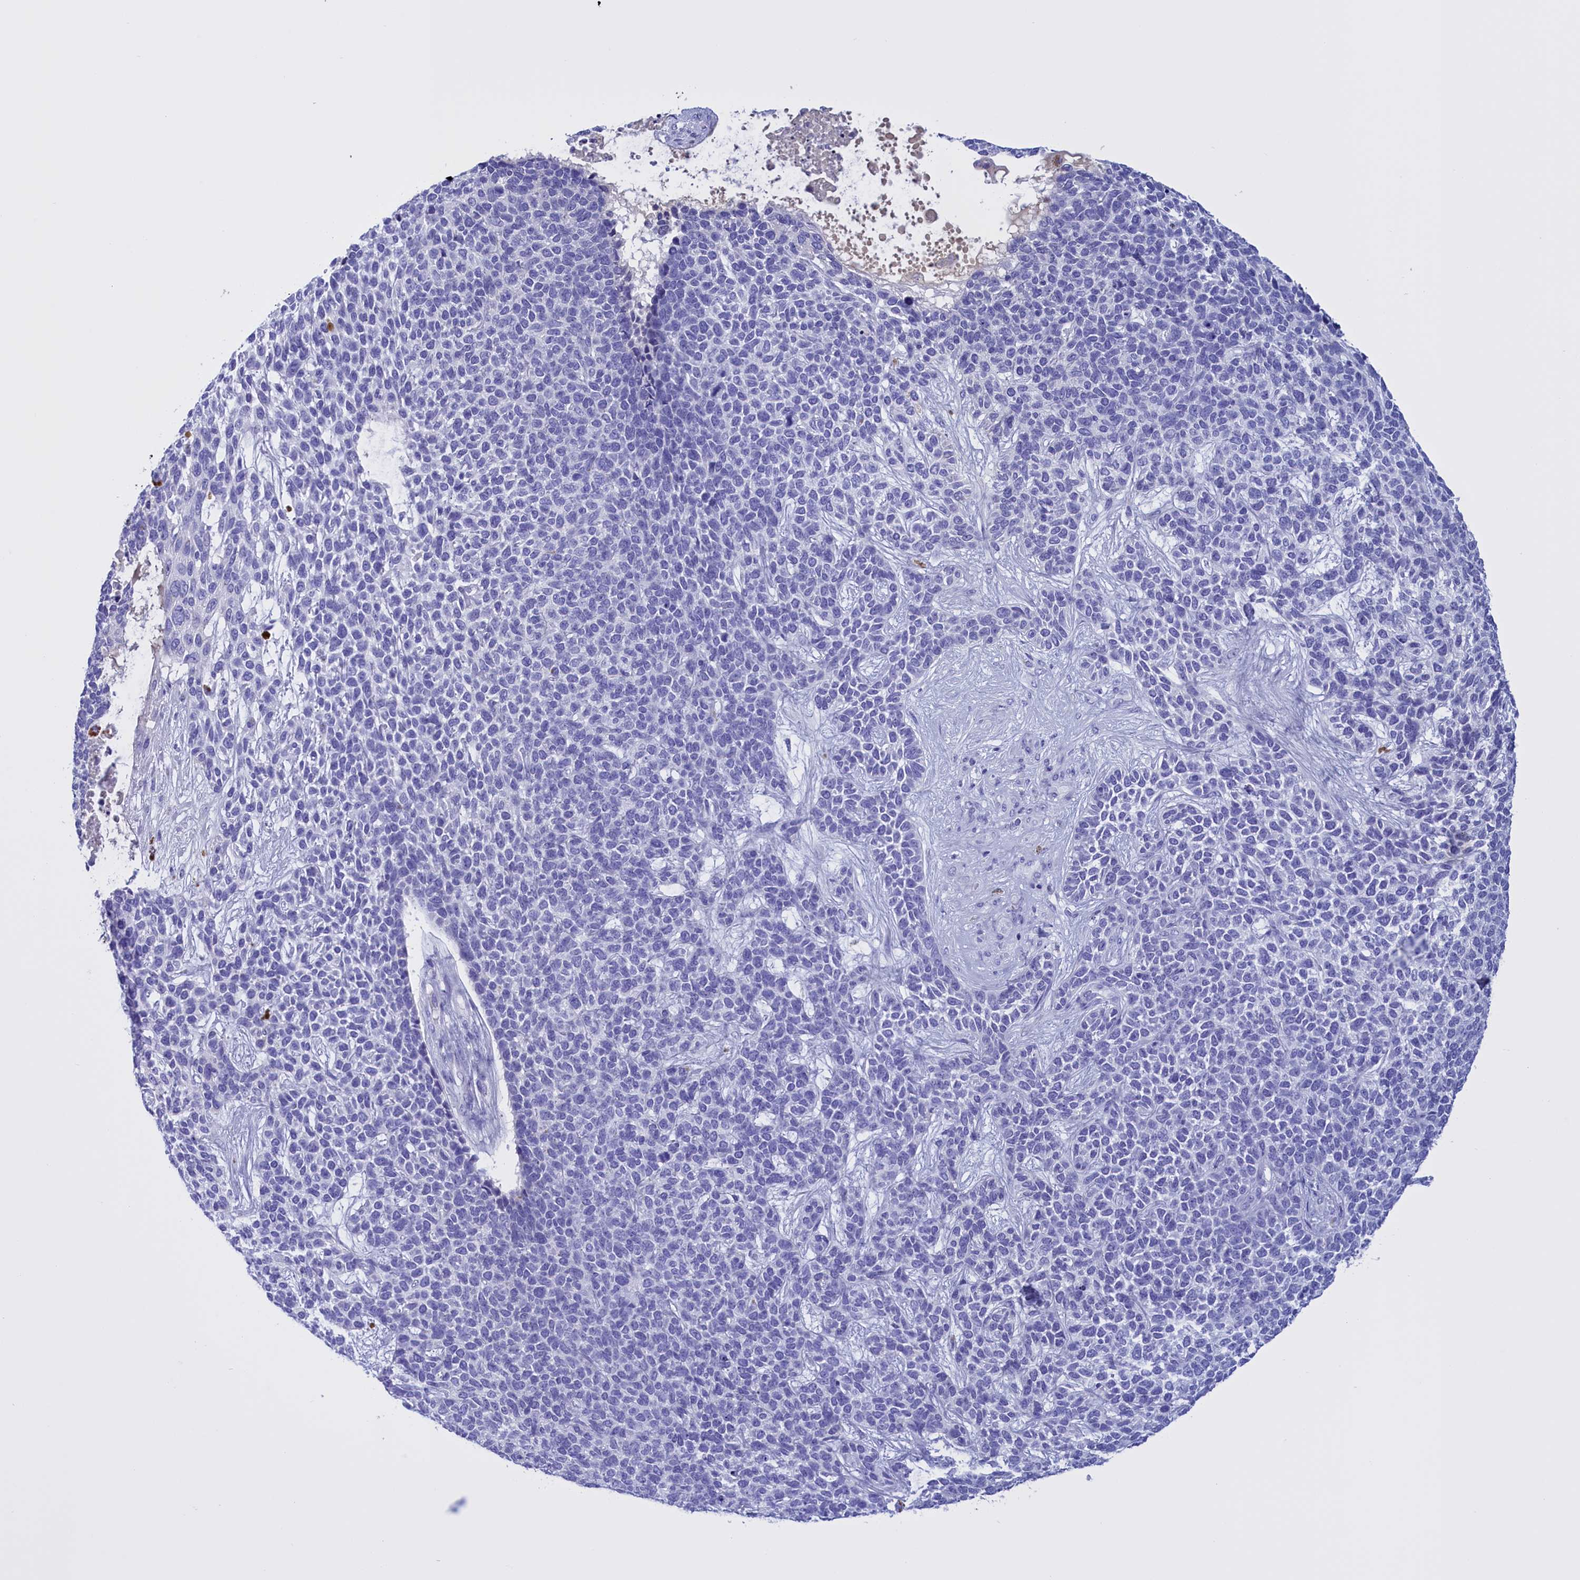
{"staining": {"intensity": "negative", "quantity": "none", "location": "none"}, "tissue": "skin cancer", "cell_type": "Tumor cells", "image_type": "cancer", "snomed": [{"axis": "morphology", "description": "Basal cell carcinoma"}, {"axis": "topography", "description": "Skin"}], "caption": "A micrograph of skin basal cell carcinoma stained for a protein demonstrates no brown staining in tumor cells.", "gene": "PROK2", "patient": {"sex": "female", "age": 84}}